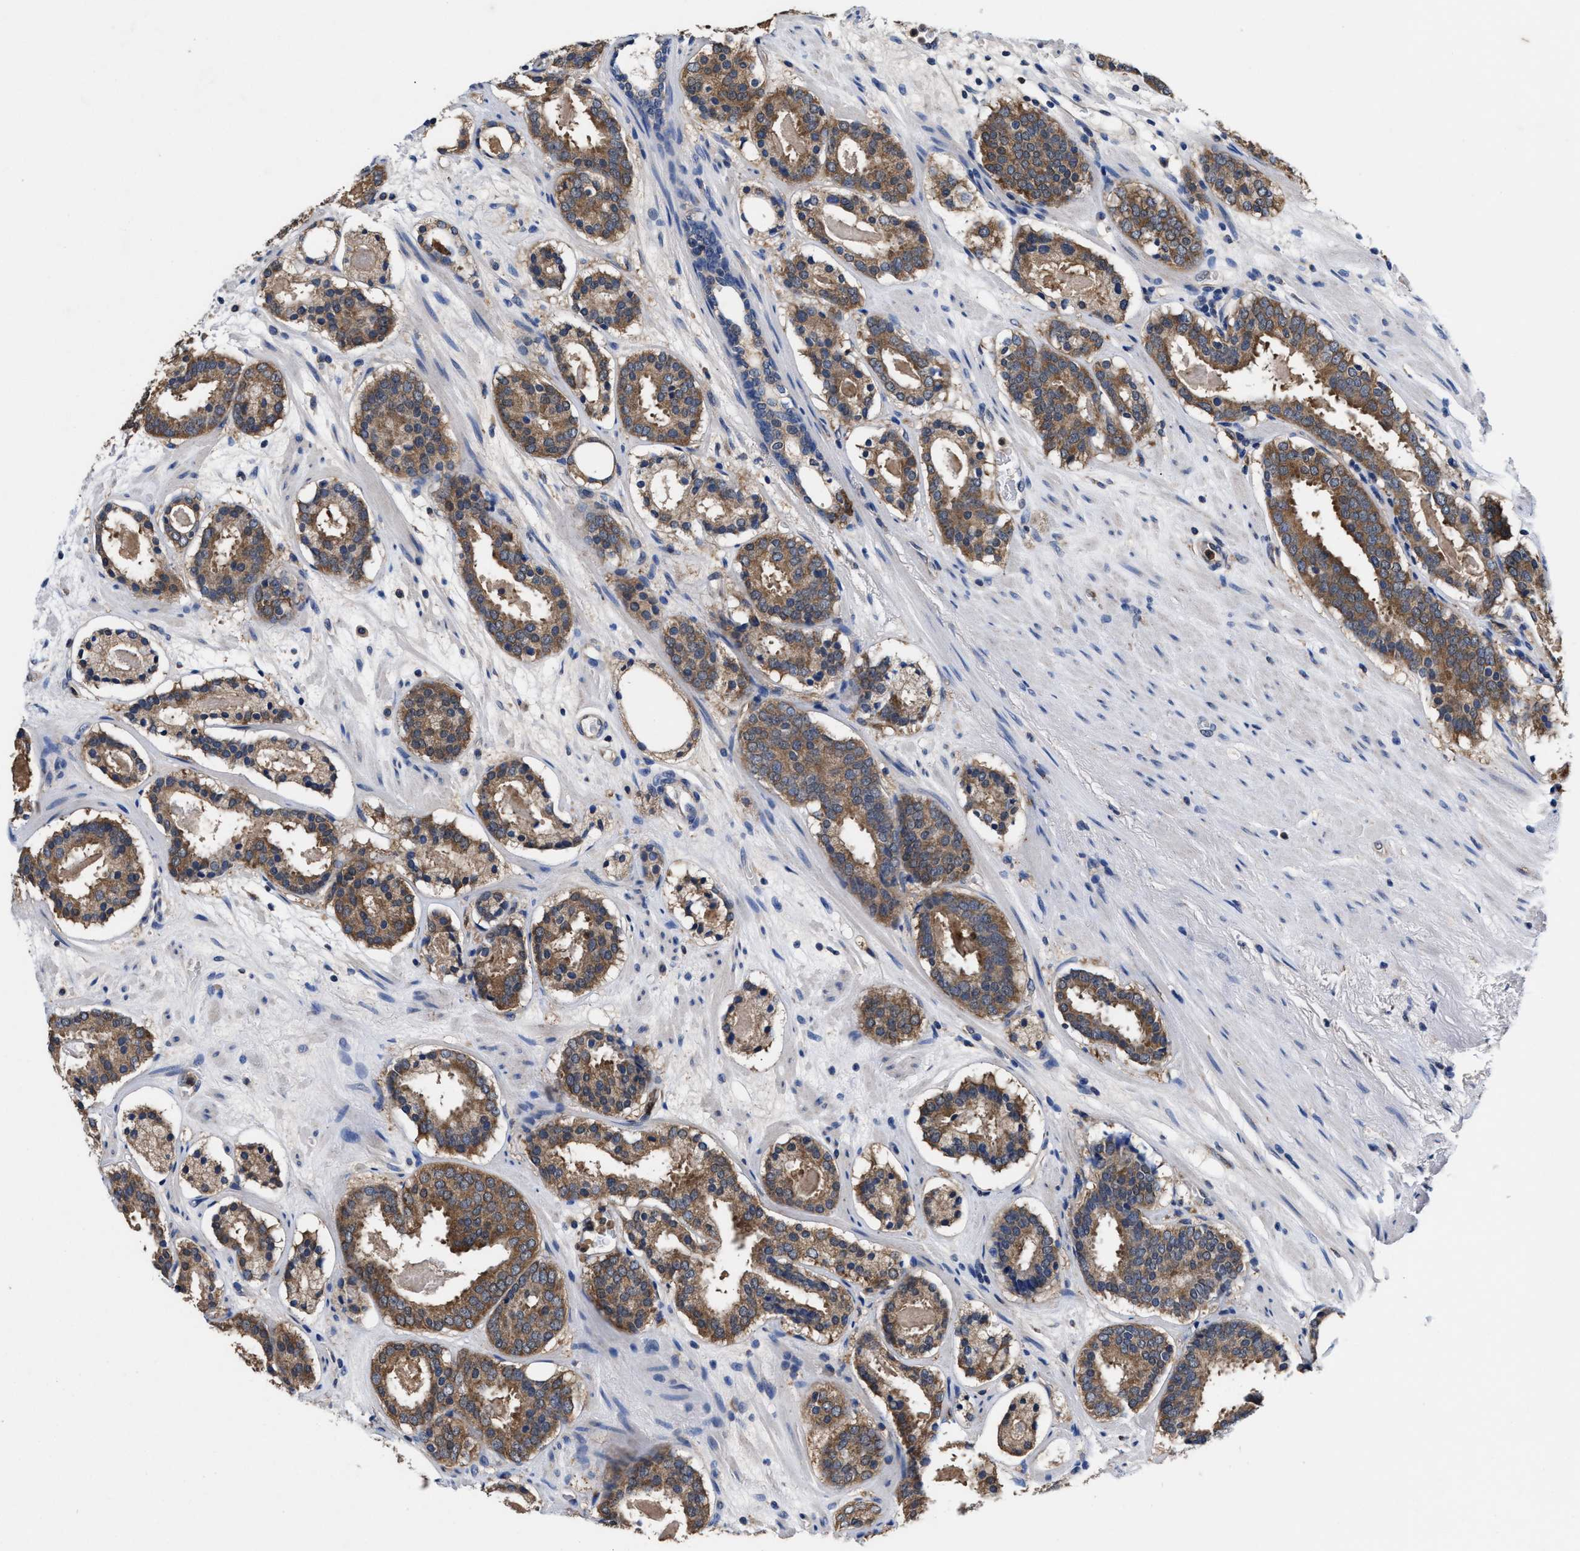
{"staining": {"intensity": "moderate", "quantity": ">75%", "location": "cytoplasmic/membranous"}, "tissue": "prostate cancer", "cell_type": "Tumor cells", "image_type": "cancer", "snomed": [{"axis": "morphology", "description": "Adenocarcinoma, Low grade"}, {"axis": "topography", "description": "Prostate"}], "caption": "Moderate cytoplasmic/membranous protein staining is seen in approximately >75% of tumor cells in adenocarcinoma (low-grade) (prostate).", "gene": "ACLY", "patient": {"sex": "male", "age": 69}}